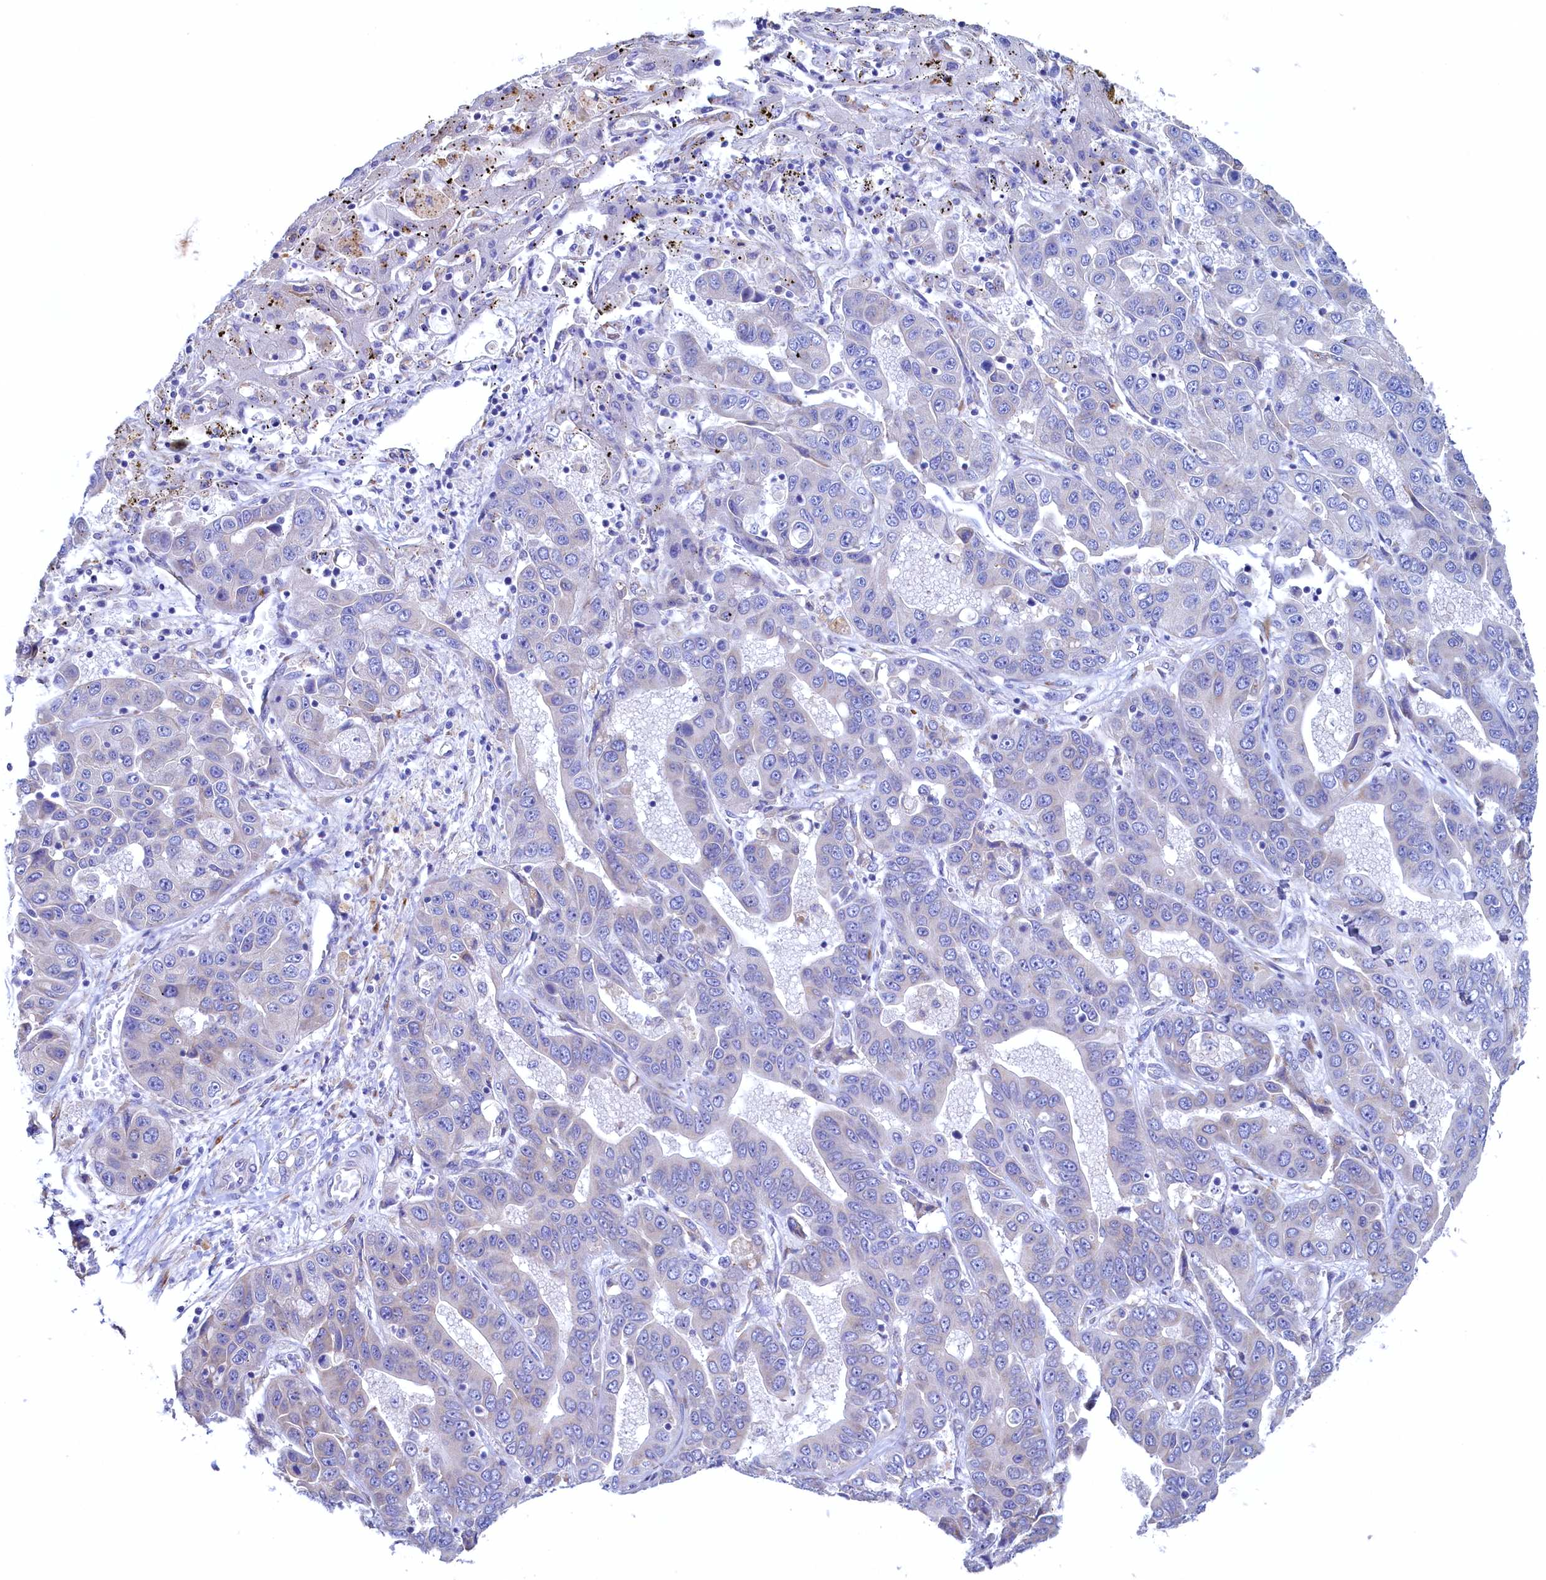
{"staining": {"intensity": "negative", "quantity": "none", "location": "none"}, "tissue": "liver cancer", "cell_type": "Tumor cells", "image_type": "cancer", "snomed": [{"axis": "morphology", "description": "Cholangiocarcinoma"}, {"axis": "topography", "description": "Liver"}], "caption": "IHC histopathology image of neoplastic tissue: human liver cancer stained with DAB (3,3'-diaminobenzidine) exhibits no significant protein expression in tumor cells. Nuclei are stained in blue.", "gene": "CBLIF", "patient": {"sex": "female", "age": 52}}